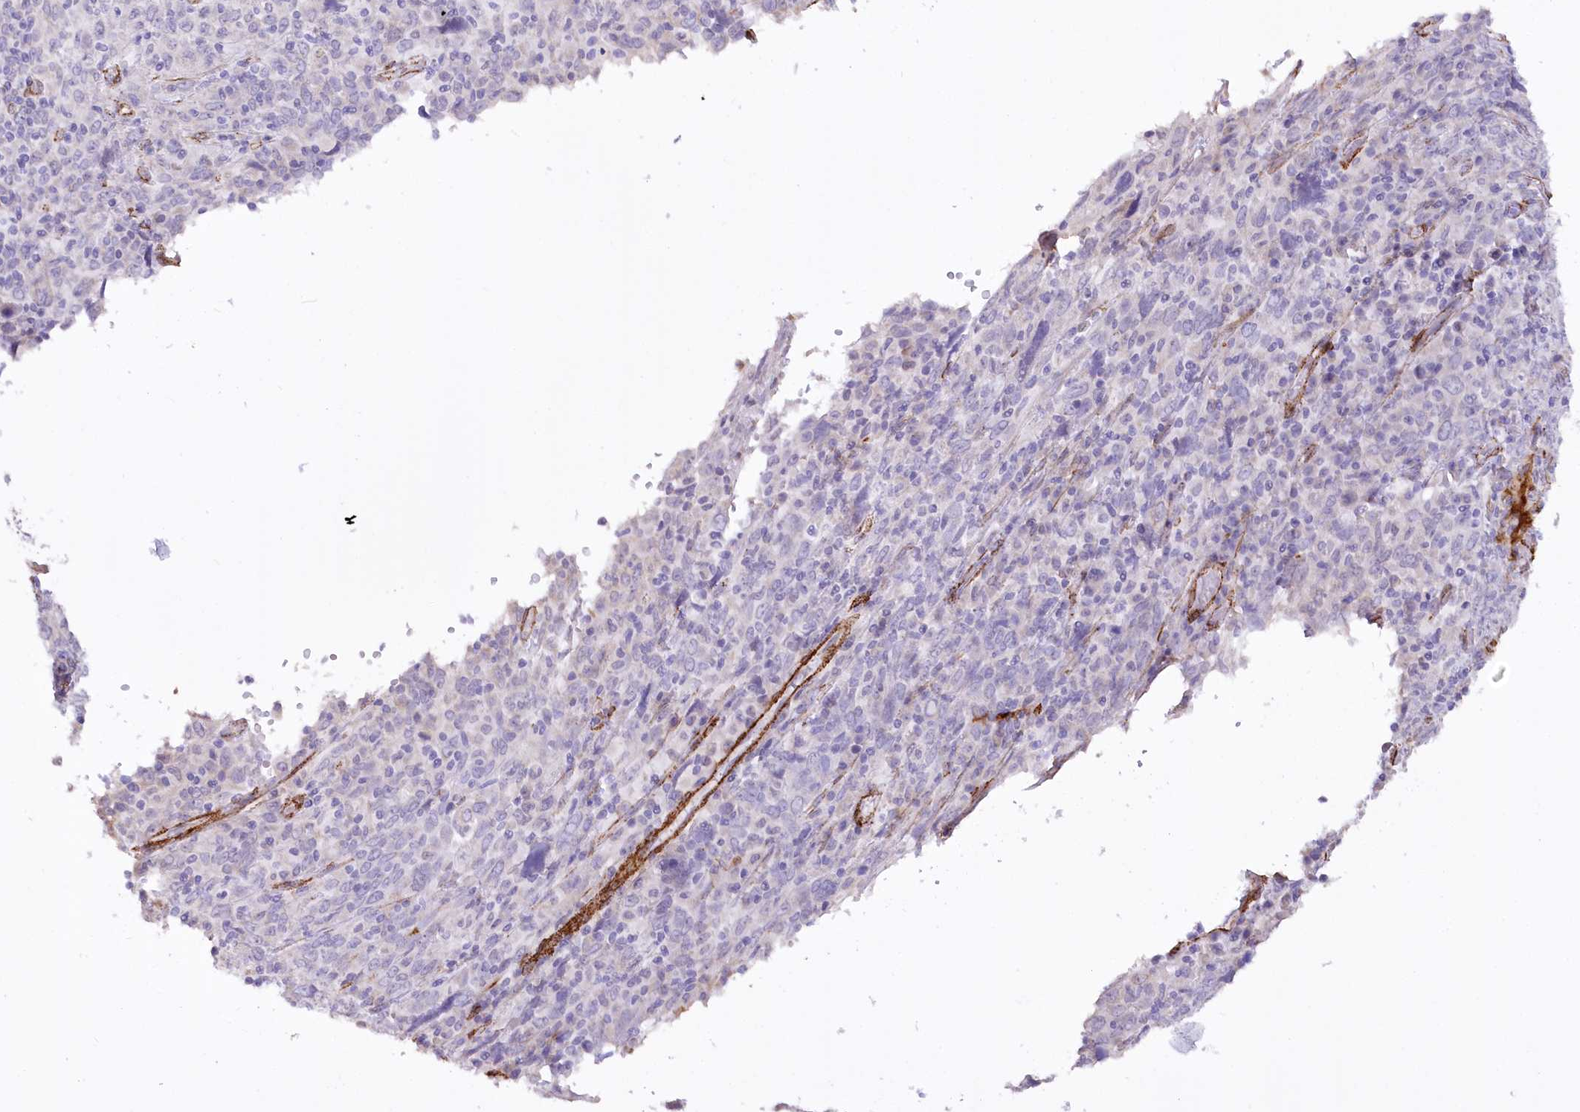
{"staining": {"intensity": "negative", "quantity": "none", "location": "none"}, "tissue": "cervical cancer", "cell_type": "Tumor cells", "image_type": "cancer", "snomed": [{"axis": "morphology", "description": "Squamous cell carcinoma, NOS"}, {"axis": "topography", "description": "Cervix"}], "caption": "An immunohistochemistry photomicrograph of squamous cell carcinoma (cervical) is shown. There is no staining in tumor cells of squamous cell carcinoma (cervical).", "gene": "SYNPO2", "patient": {"sex": "female", "age": 46}}